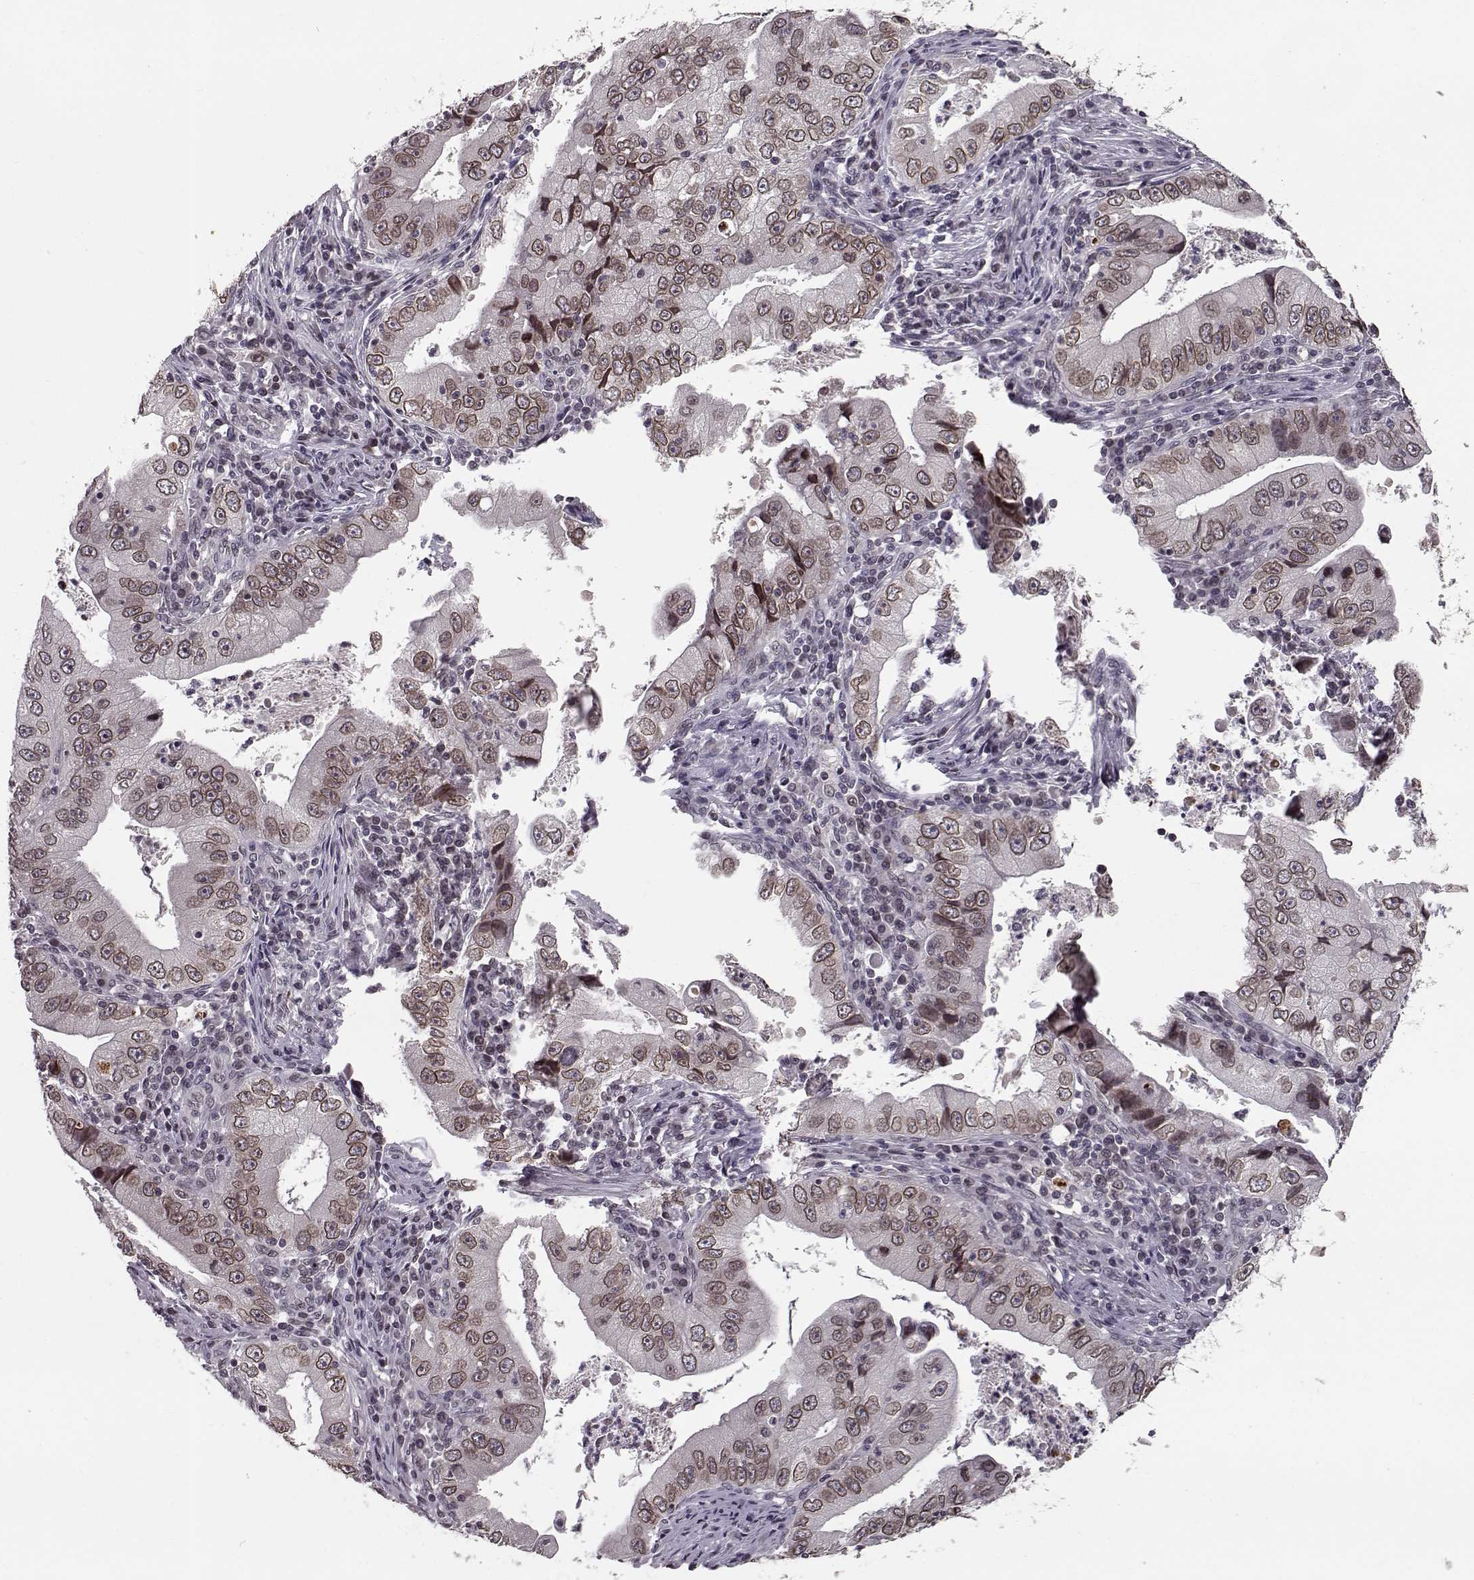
{"staining": {"intensity": "moderate", "quantity": ">75%", "location": "cytoplasmic/membranous,nuclear"}, "tissue": "stomach cancer", "cell_type": "Tumor cells", "image_type": "cancer", "snomed": [{"axis": "morphology", "description": "Adenocarcinoma, NOS"}, {"axis": "topography", "description": "Stomach"}], "caption": "Tumor cells show medium levels of moderate cytoplasmic/membranous and nuclear positivity in approximately >75% of cells in stomach cancer.", "gene": "NUP37", "patient": {"sex": "male", "age": 76}}